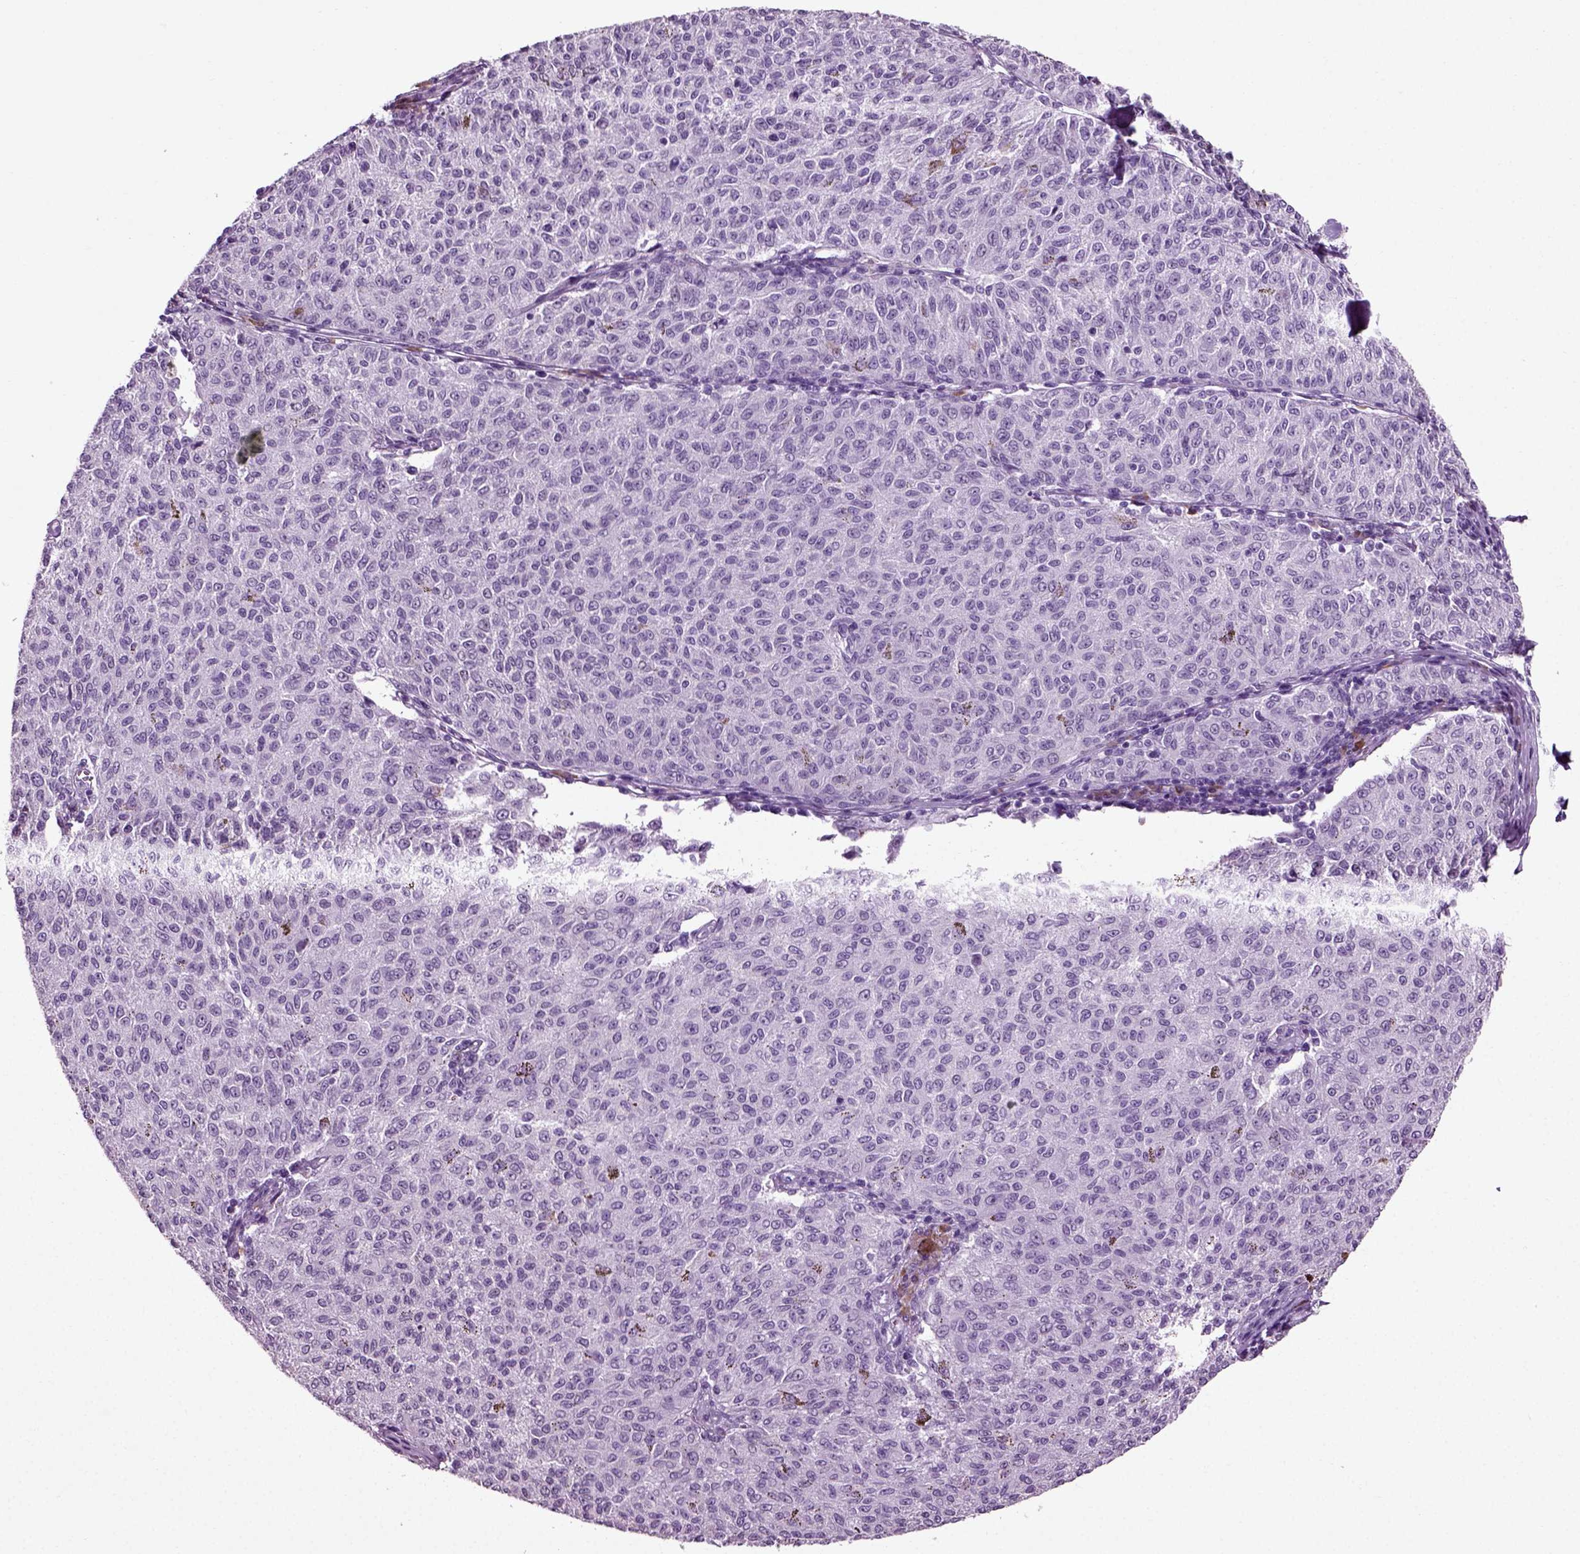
{"staining": {"intensity": "negative", "quantity": "none", "location": "none"}, "tissue": "melanoma", "cell_type": "Tumor cells", "image_type": "cancer", "snomed": [{"axis": "morphology", "description": "Malignant melanoma, NOS"}, {"axis": "topography", "description": "Skin"}], "caption": "Immunohistochemistry (IHC) histopathology image of human melanoma stained for a protein (brown), which displays no staining in tumor cells.", "gene": "SLC26A8", "patient": {"sex": "female", "age": 72}}